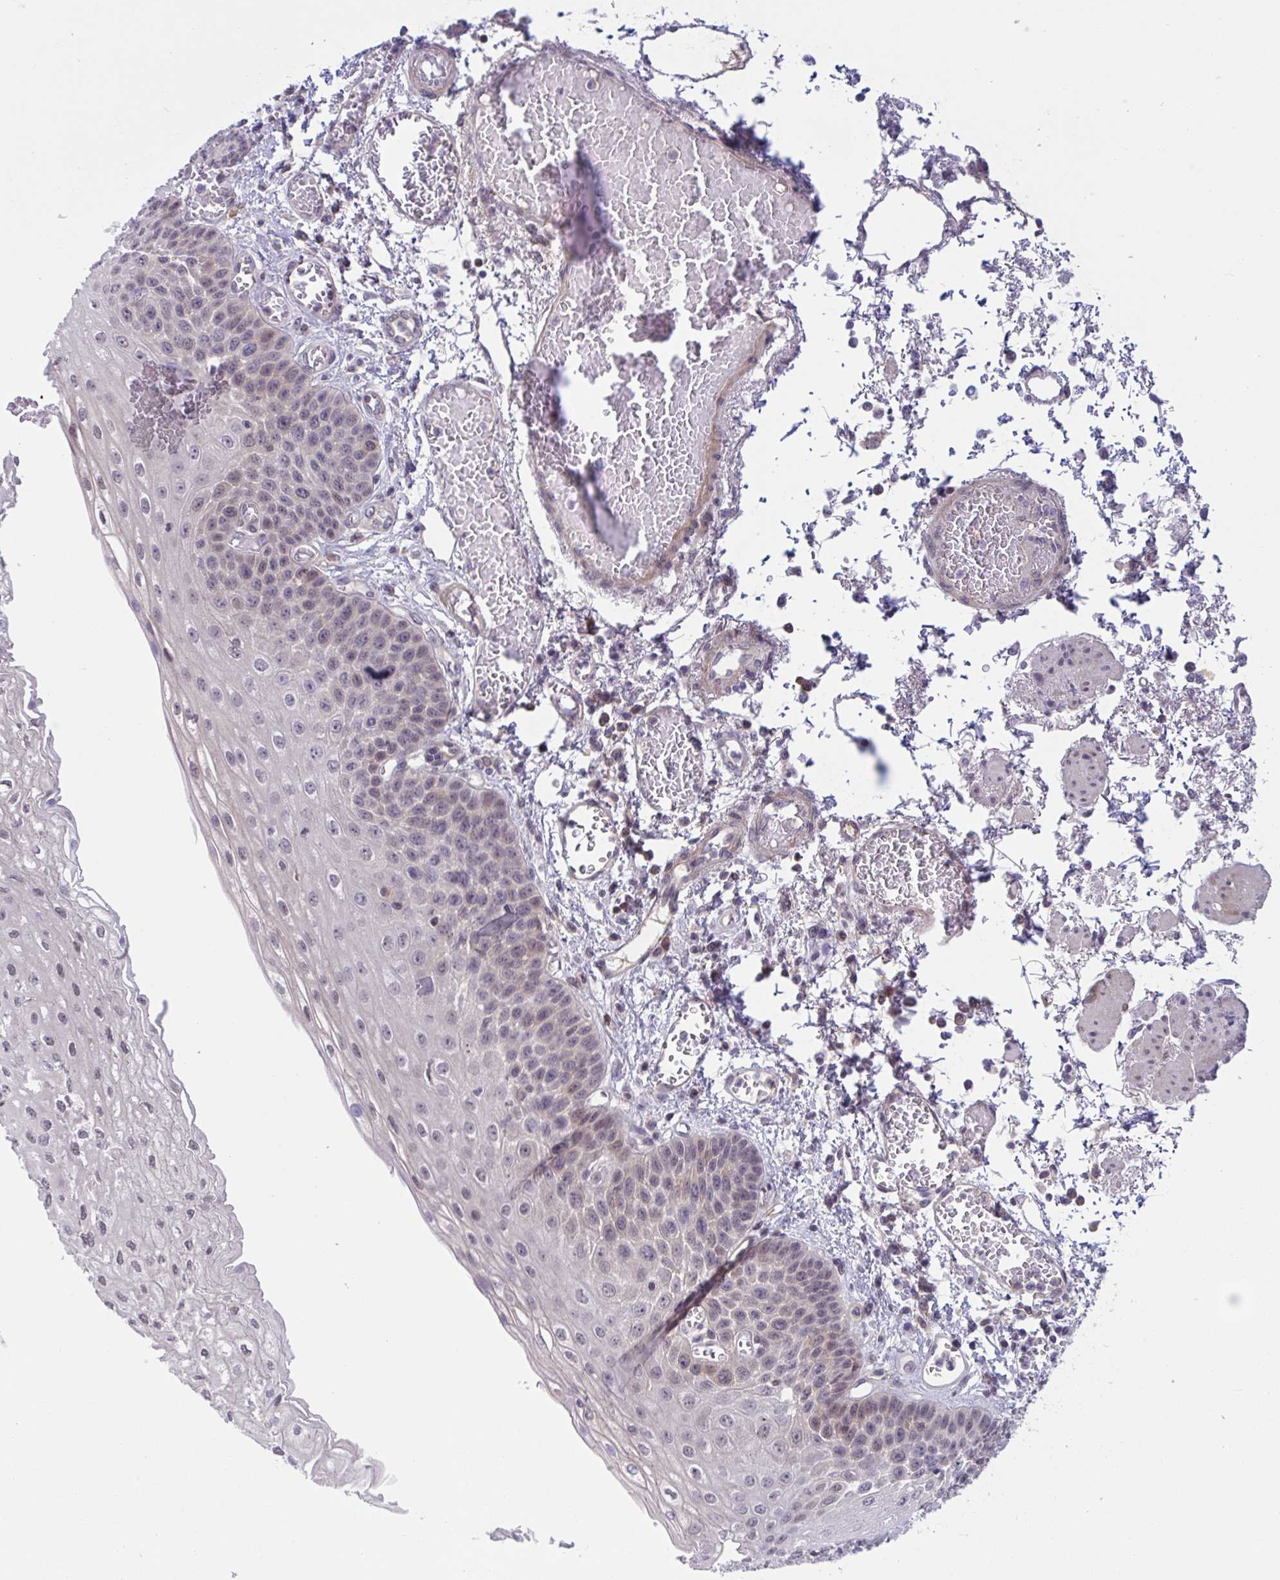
{"staining": {"intensity": "weak", "quantity": "<25%", "location": "cytoplasmic/membranous"}, "tissue": "esophagus", "cell_type": "Squamous epithelial cells", "image_type": "normal", "snomed": [{"axis": "morphology", "description": "Normal tissue, NOS"}, {"axis": "morphology", "description": "Adenocarcinoma, NOS"}, {"axis": "topography", "description": "Esophagus"}], "caption": "Esophagus stained for a protein using IHC reveals no expression squamous epithelial cells.", "gene": "TTC7B", "patient": {"sex": "male", "age": 81}}